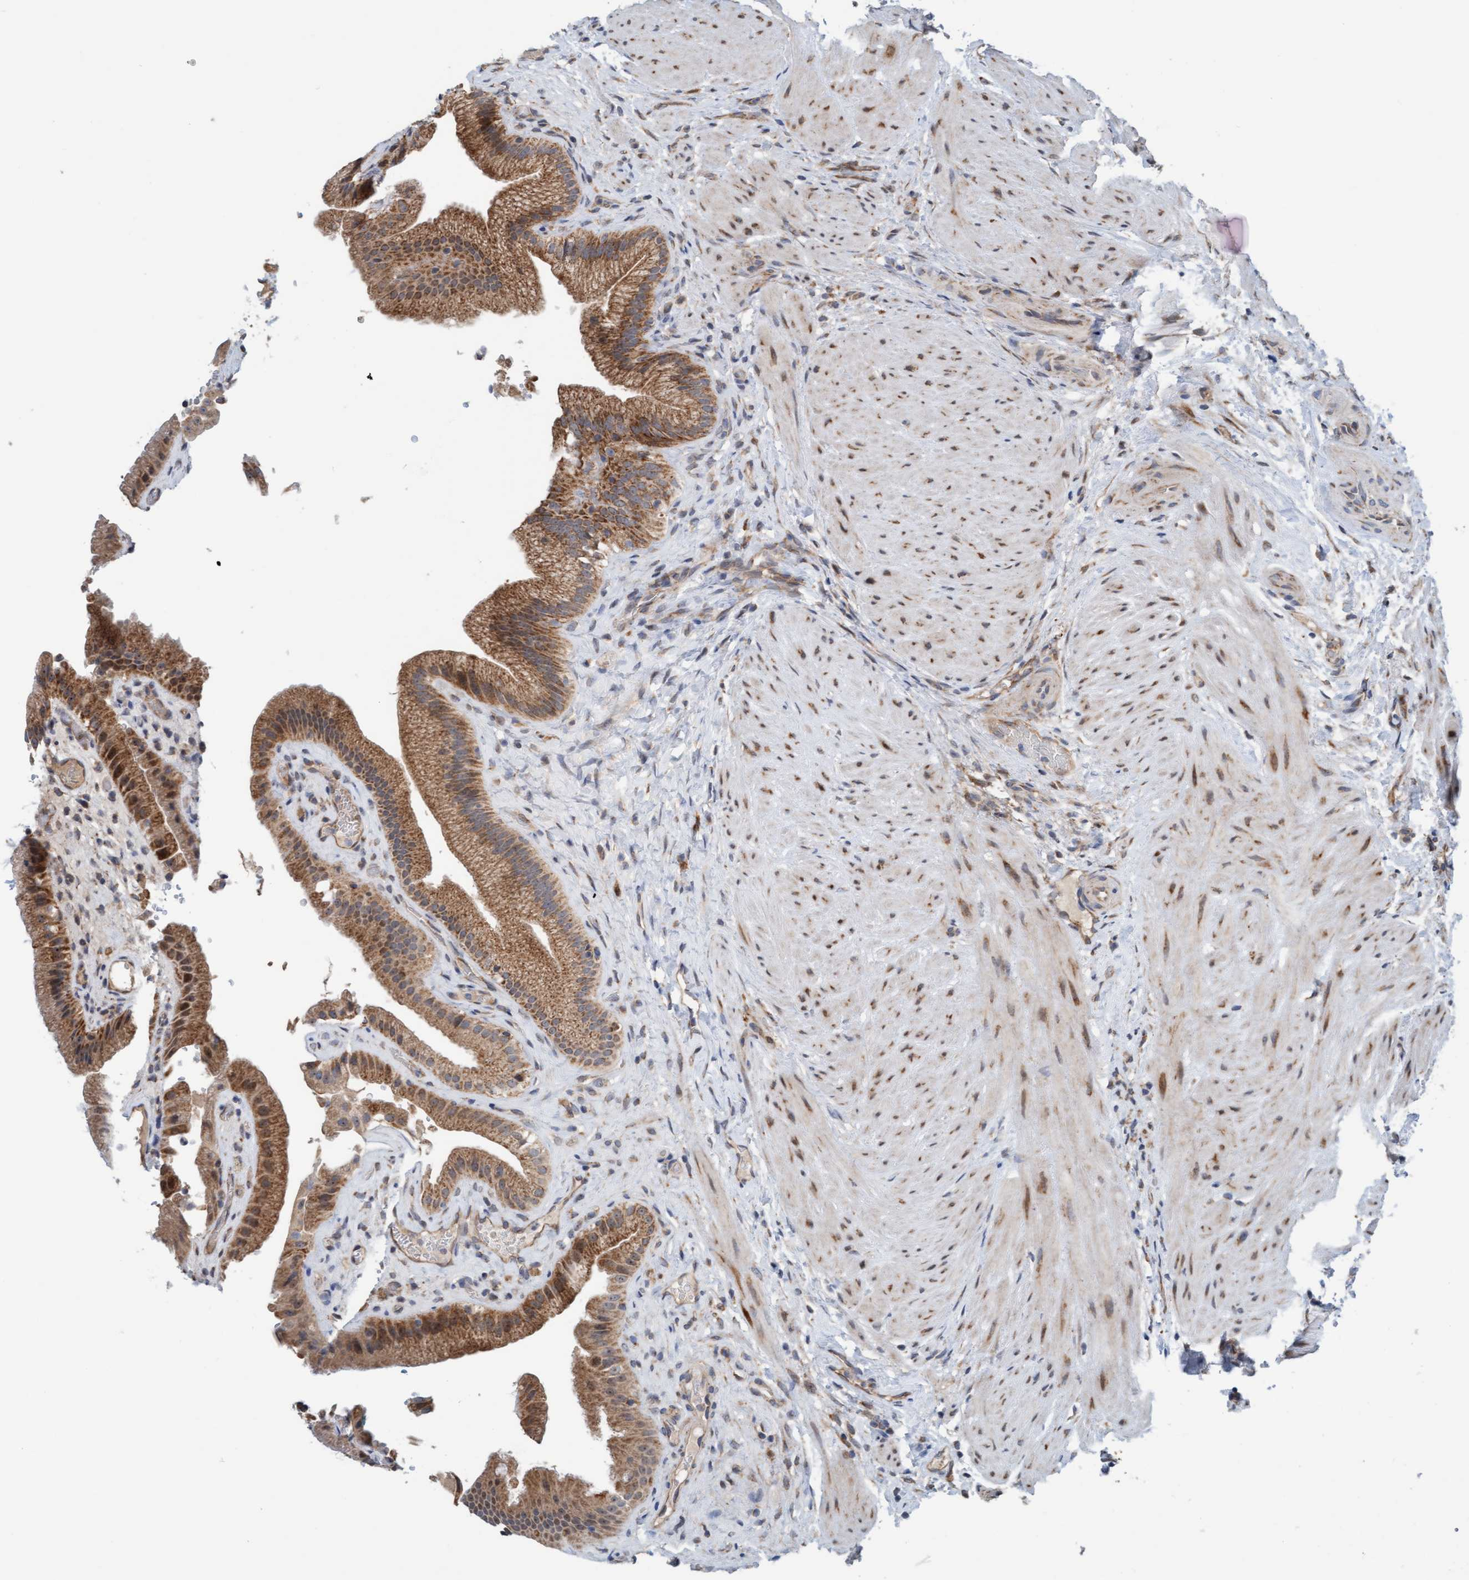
{"staining": {"intensity": "moderate", "quantity": ">75%", "location": "cytoplasmic/membranous"}, "tissue": "gallbladder", "cell_type": "Glandular cells", "image_type": "normal", "snomed": [{"axis": "morphology", "description": "Normal tissue, NOS"}, {"axis": "topography", "description": "Gallbladder"}], "caption": "Glandular cells demonstrate medium levels of moderate cytoplasmic/membranous staining in approximately >75% of cells in normal human gallbladder. Immunohistochemistry (ihc) stains the protein of interest in brown and the nuclei are stained blue.", "gene": "ZNF566", "patient": {"sex": "male", "age": 49}}